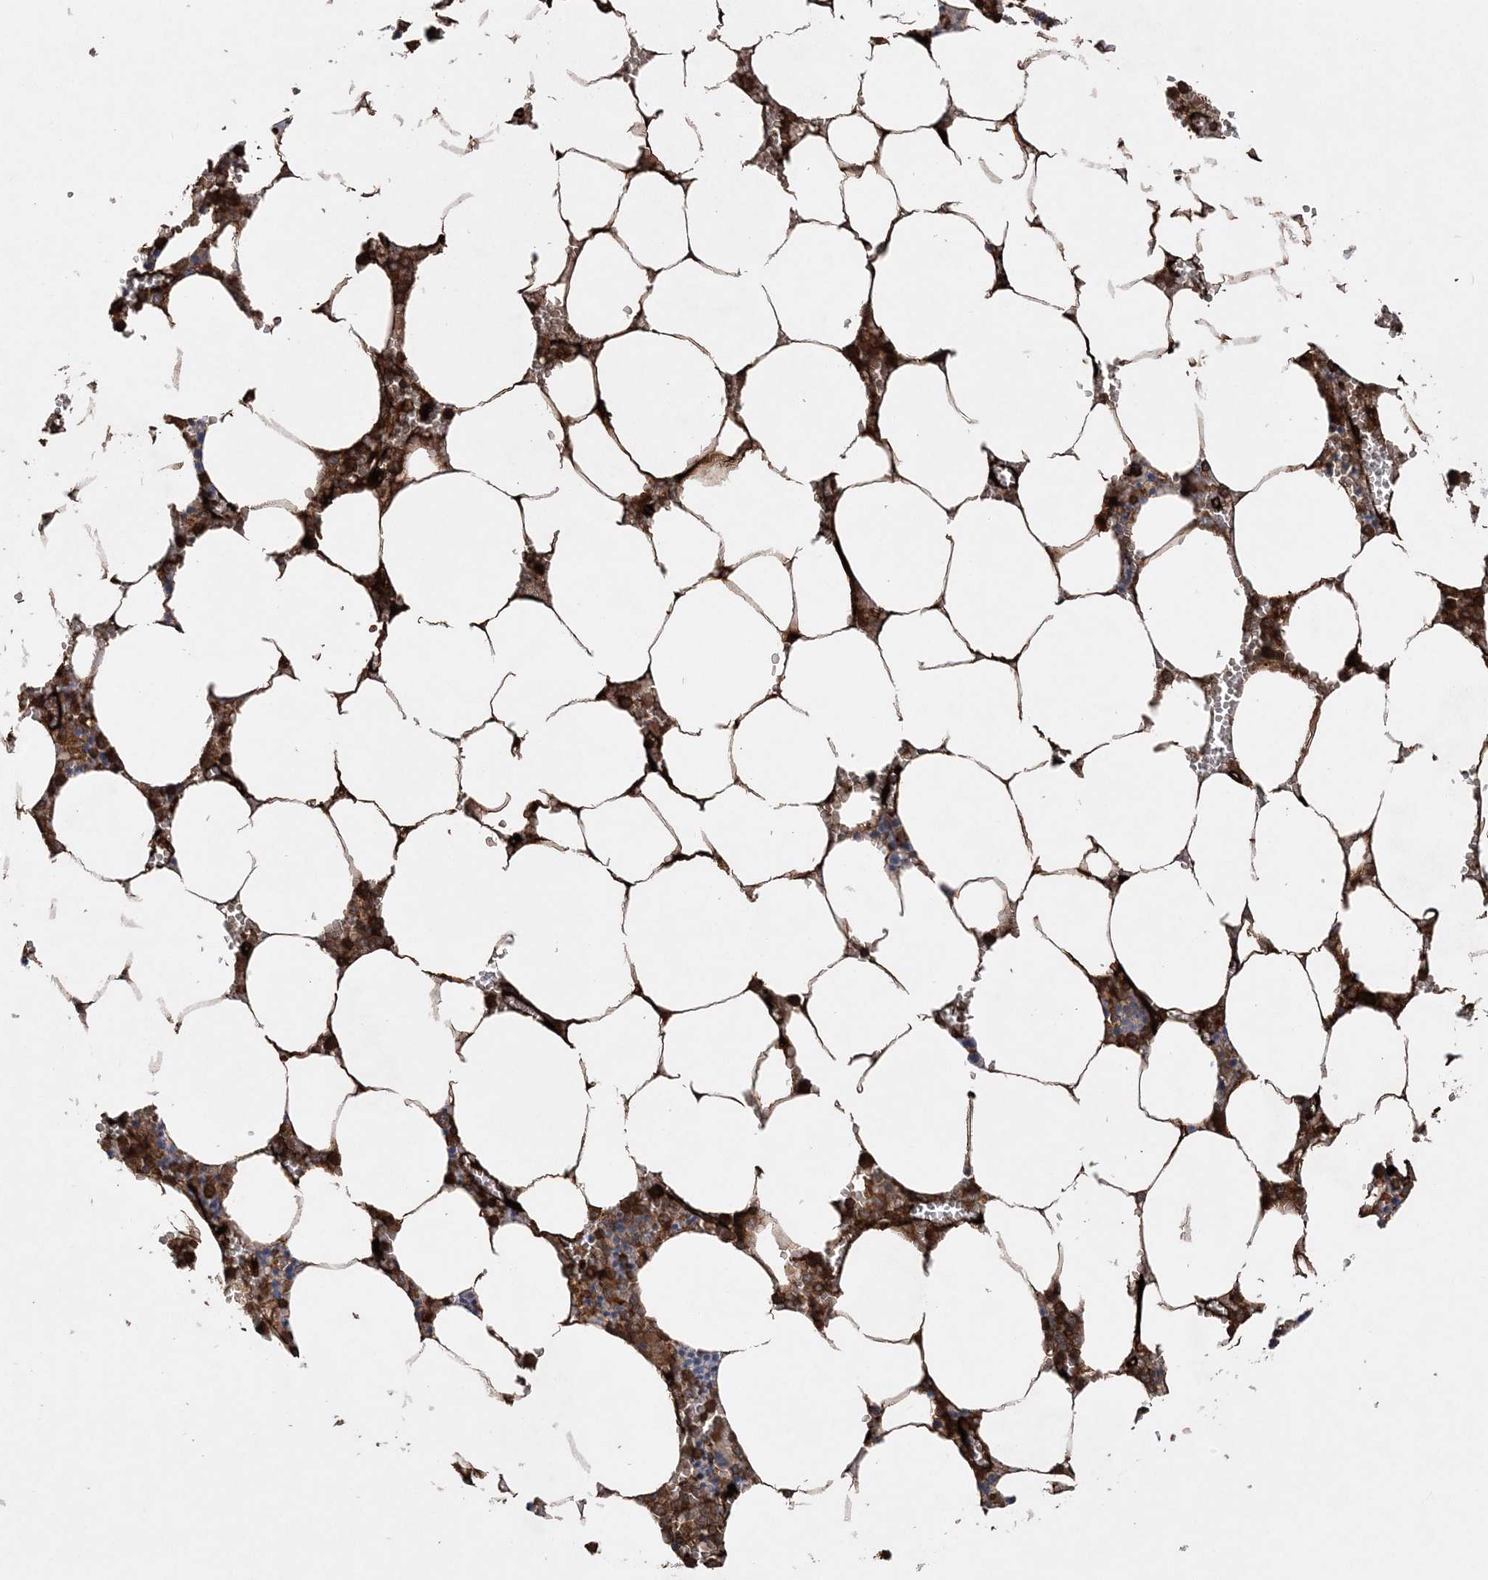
{"staining": {"intensity": "moderate", "quantity": "25%-75%", "location": "cytoplasmic/membranous"}, "tissue": "bone marrow", "cell_type": "Hematopoietic cells", "image_type": "normal", "snomed": [{"axis": "morphology", "description": "Normal tissue, NOS"}, {"axis": "topography", "description": "Bone marrow"}], "caption": "This photomicrograph shows immunohistochemistry (IHC) staining of normal human bone marrow, with medium moderate cytoplasmic/membranous staining in approximately 25%-75% of hematopoietic cells.", "gene": "ACAP2", "patient": {"sex": "male", "age": 70}}